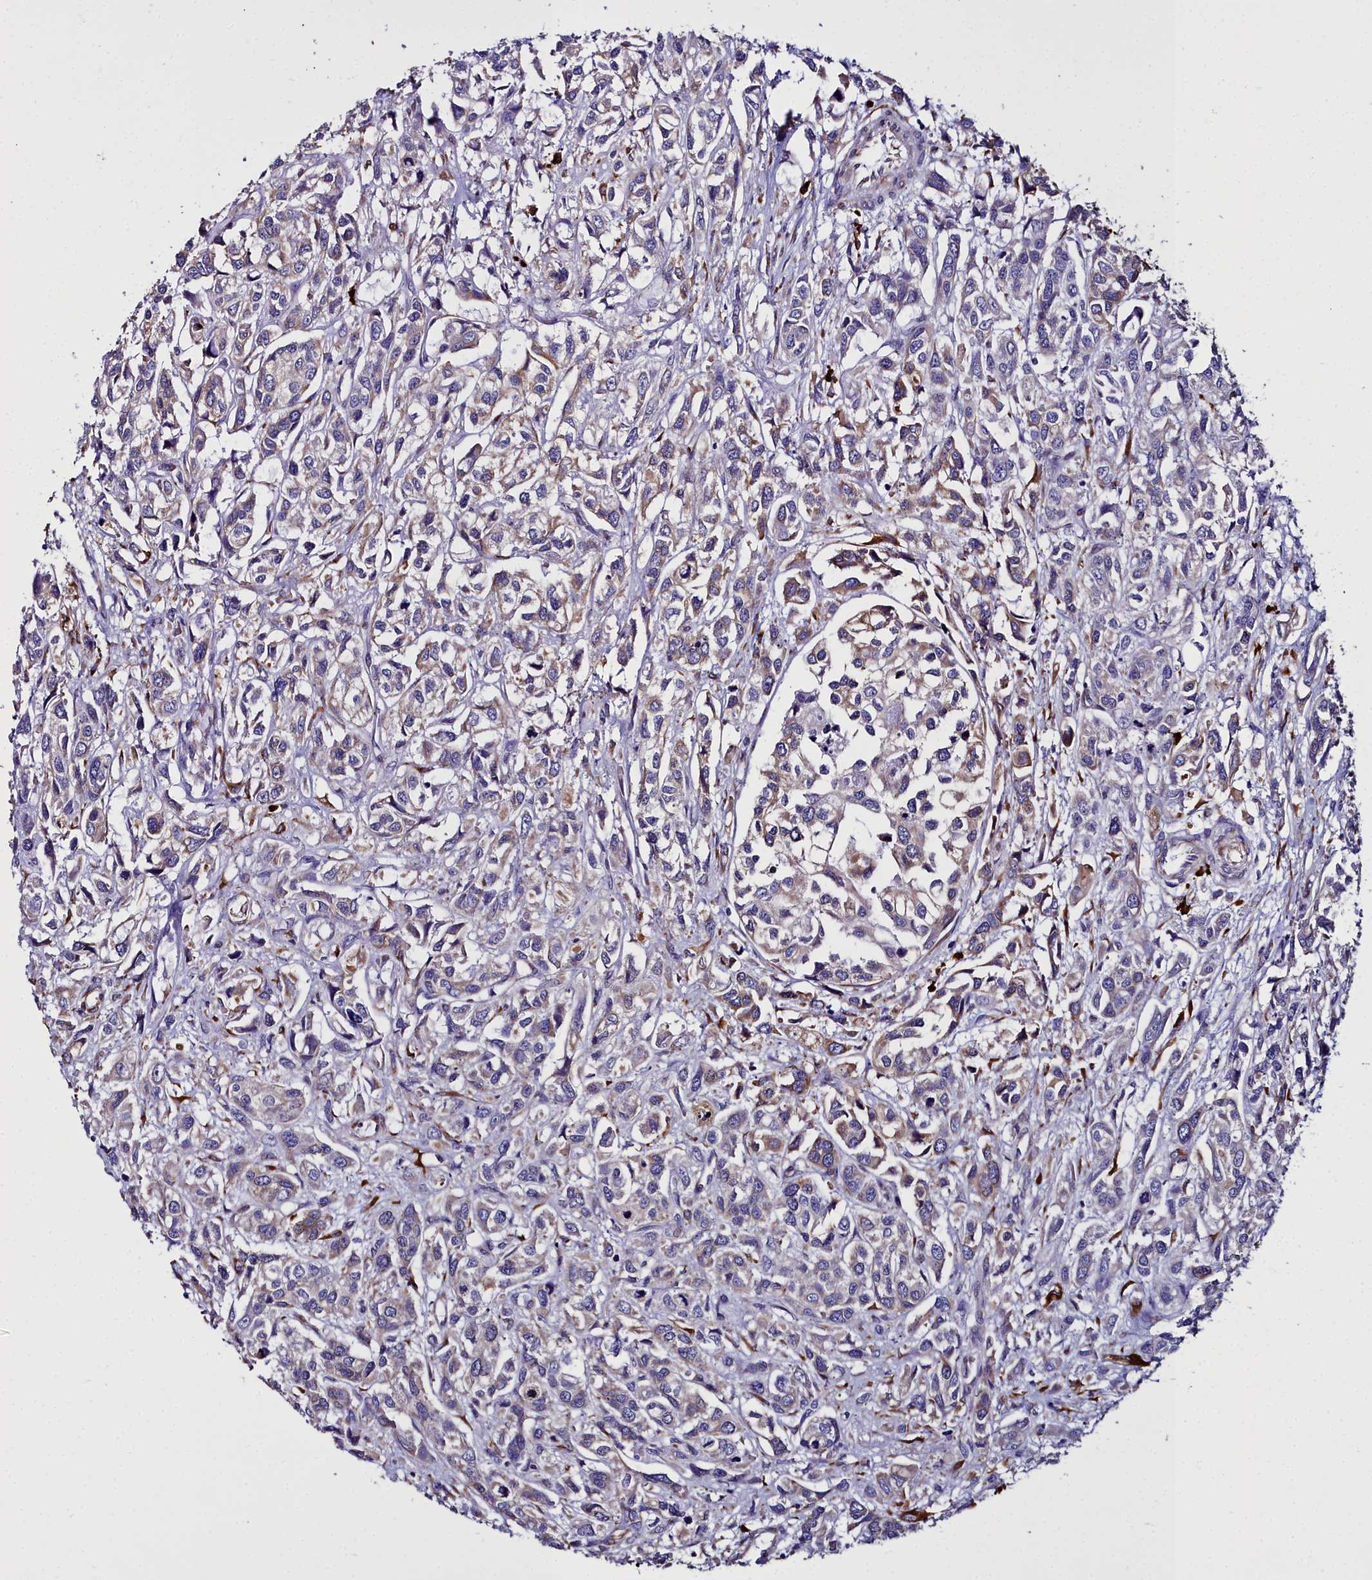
{"staining": {"intensity": "moderate", "quantity": "25%-75%", "location": "cytoplasmic/membranous"}, "tissue": "urothelial cancer", "cell_type": "Tumor cells", "image_type": "cancer", "snomed": [{"axis": "morphology", "description": "Urothelial carcinoma, High grade"}, {"axis": "topography", "description": "Urinary bladder"}], "caption": "Human high-grade urothelial carcinoma stained with a protein marker exhibits moderate staining in tumor cells.", "gene": "TXNDC5", "patient": {"sex": "male", "age": 67}}